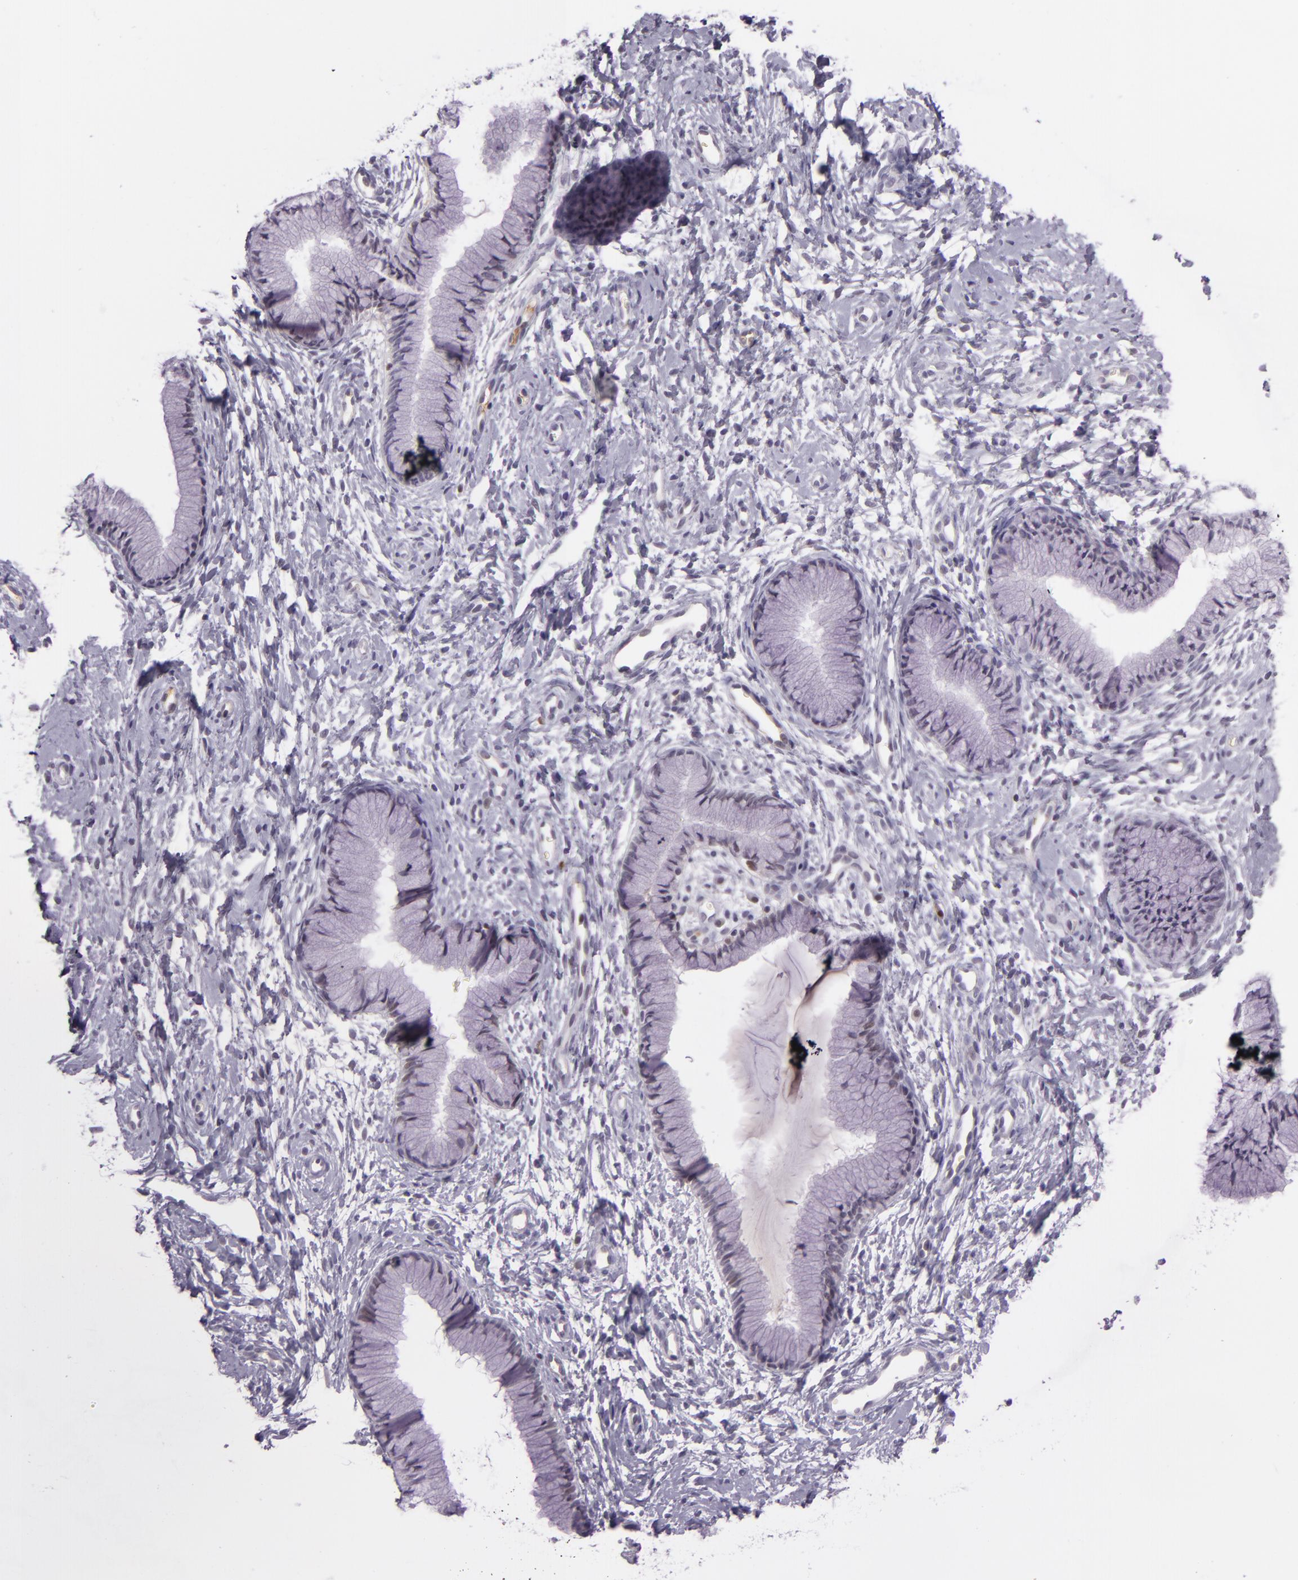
{"staining": {"intensity": "weak", "quantity": "<25%", "location": "cytoplasmic/membranous"}, "tissue": "cervix", "cell_type": "Glandular cells", "image_type": "normal", "snomed": [{"axis": "morphology", "description": "Normal tissue, NOS"}, {"axis": "topography", "description": "Cervix"}], "caption": "A high-resolution image shows immunohistochemistry staining of normal cervix, which displays no significant staining in glandular cells. (Brightfield microscopy of DAB (3,3'-diaminobenzidine) IHC at high magnification).", "gene": "CHEK2", "patient": {"sex": "female", "age": 46}}